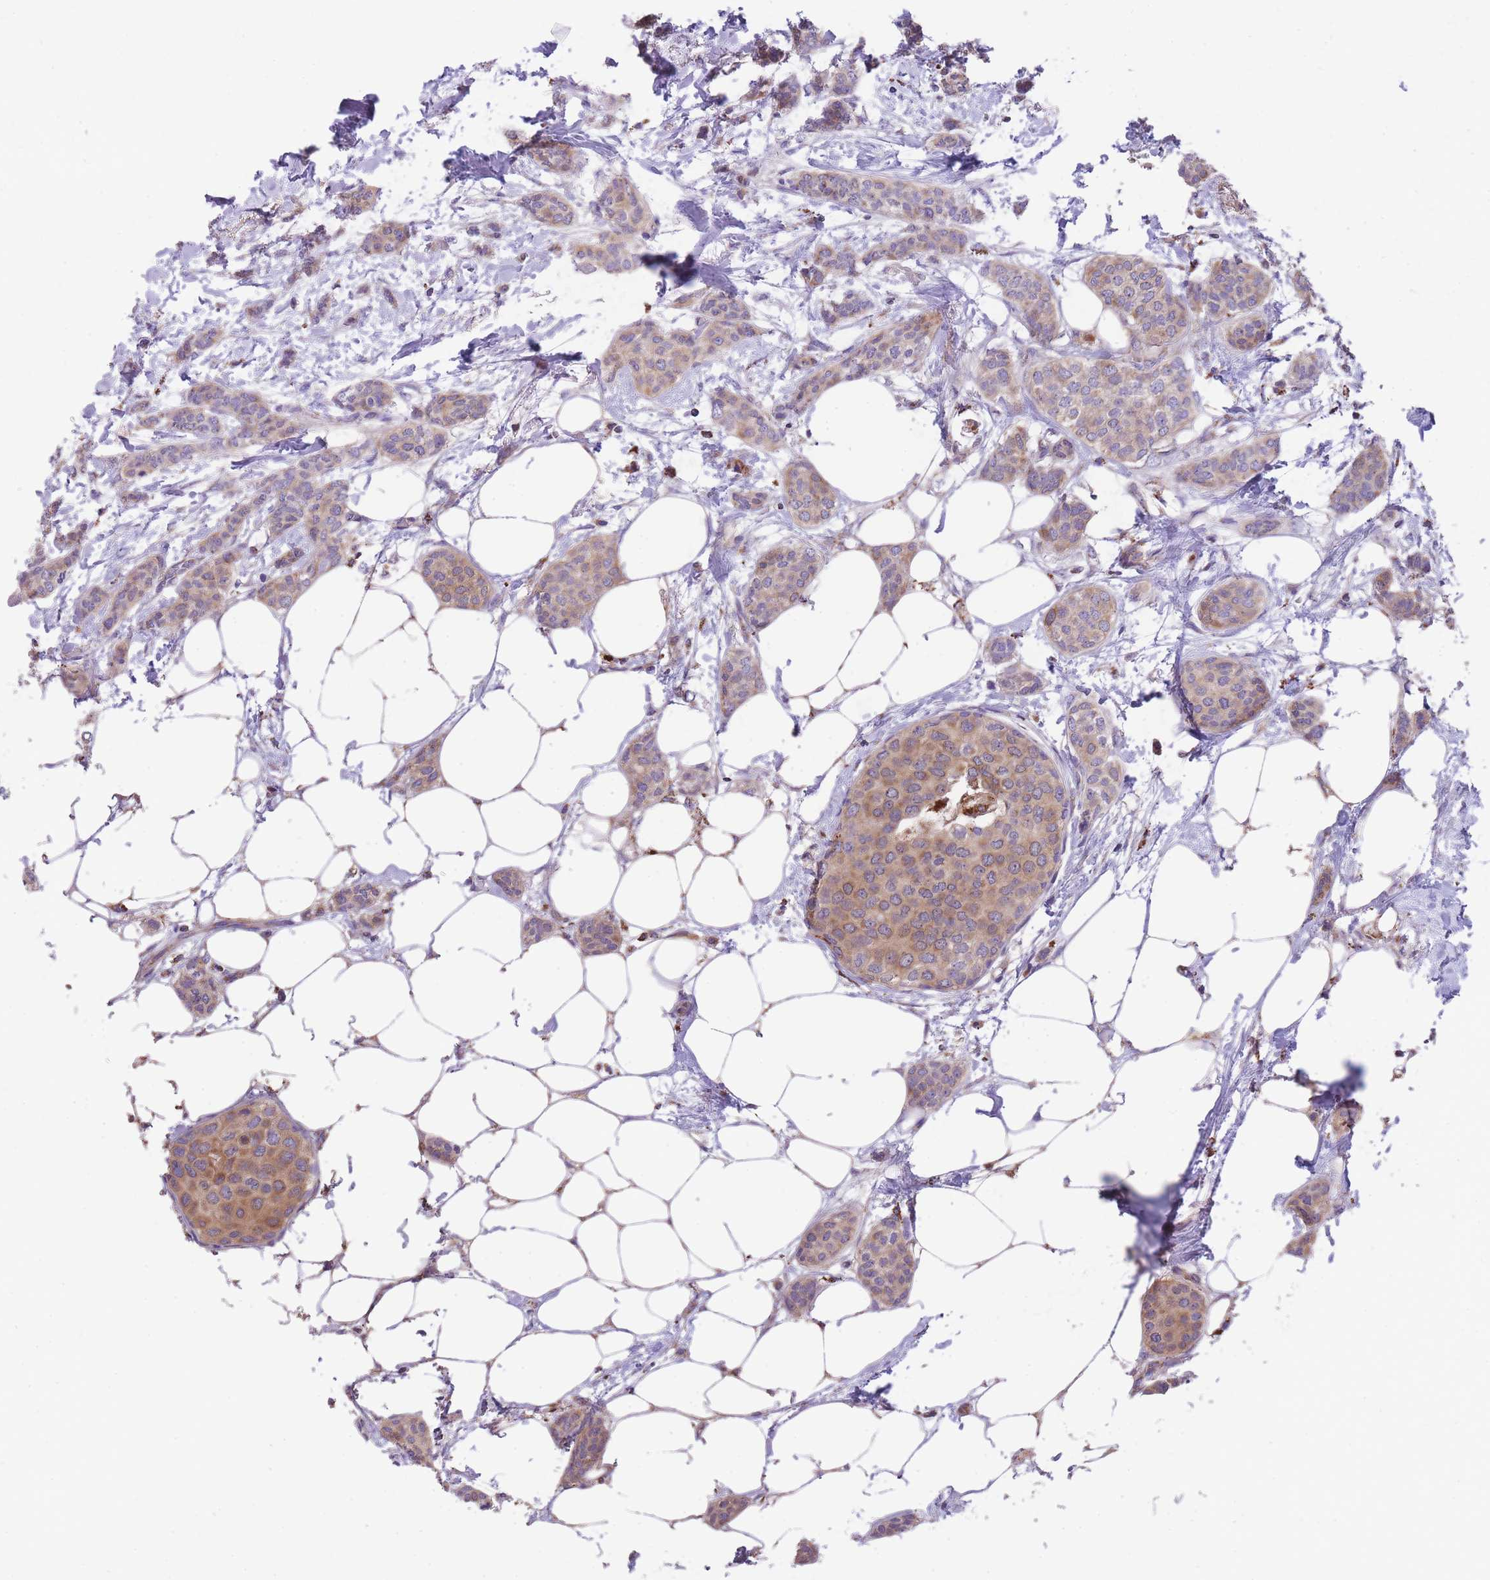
{"staining": {"intensity": "moderate", "quantity": ">75%", "location": "cytoplasmic/membranous"}, "tissue": "breast cancer", "cell_type": "Tumor cells", "image_type": "cancer", "snomed": [{"axis": "morphology", "description": "Duct carcinoma"}, {"axis": "topography", "description": "Breast"}], "caption": "Immunohistochemistry (IHC) (DAB (3,3'-diaminobenzidine)) staining of human breast cancer (infiltrating ductal carcinoma) displays moderate cytoplasmic/membranous protein positivity in about >75% of tumor cells.", "gene": "ST3GAL3", "patient": {"sex": "female", "age": 72}}